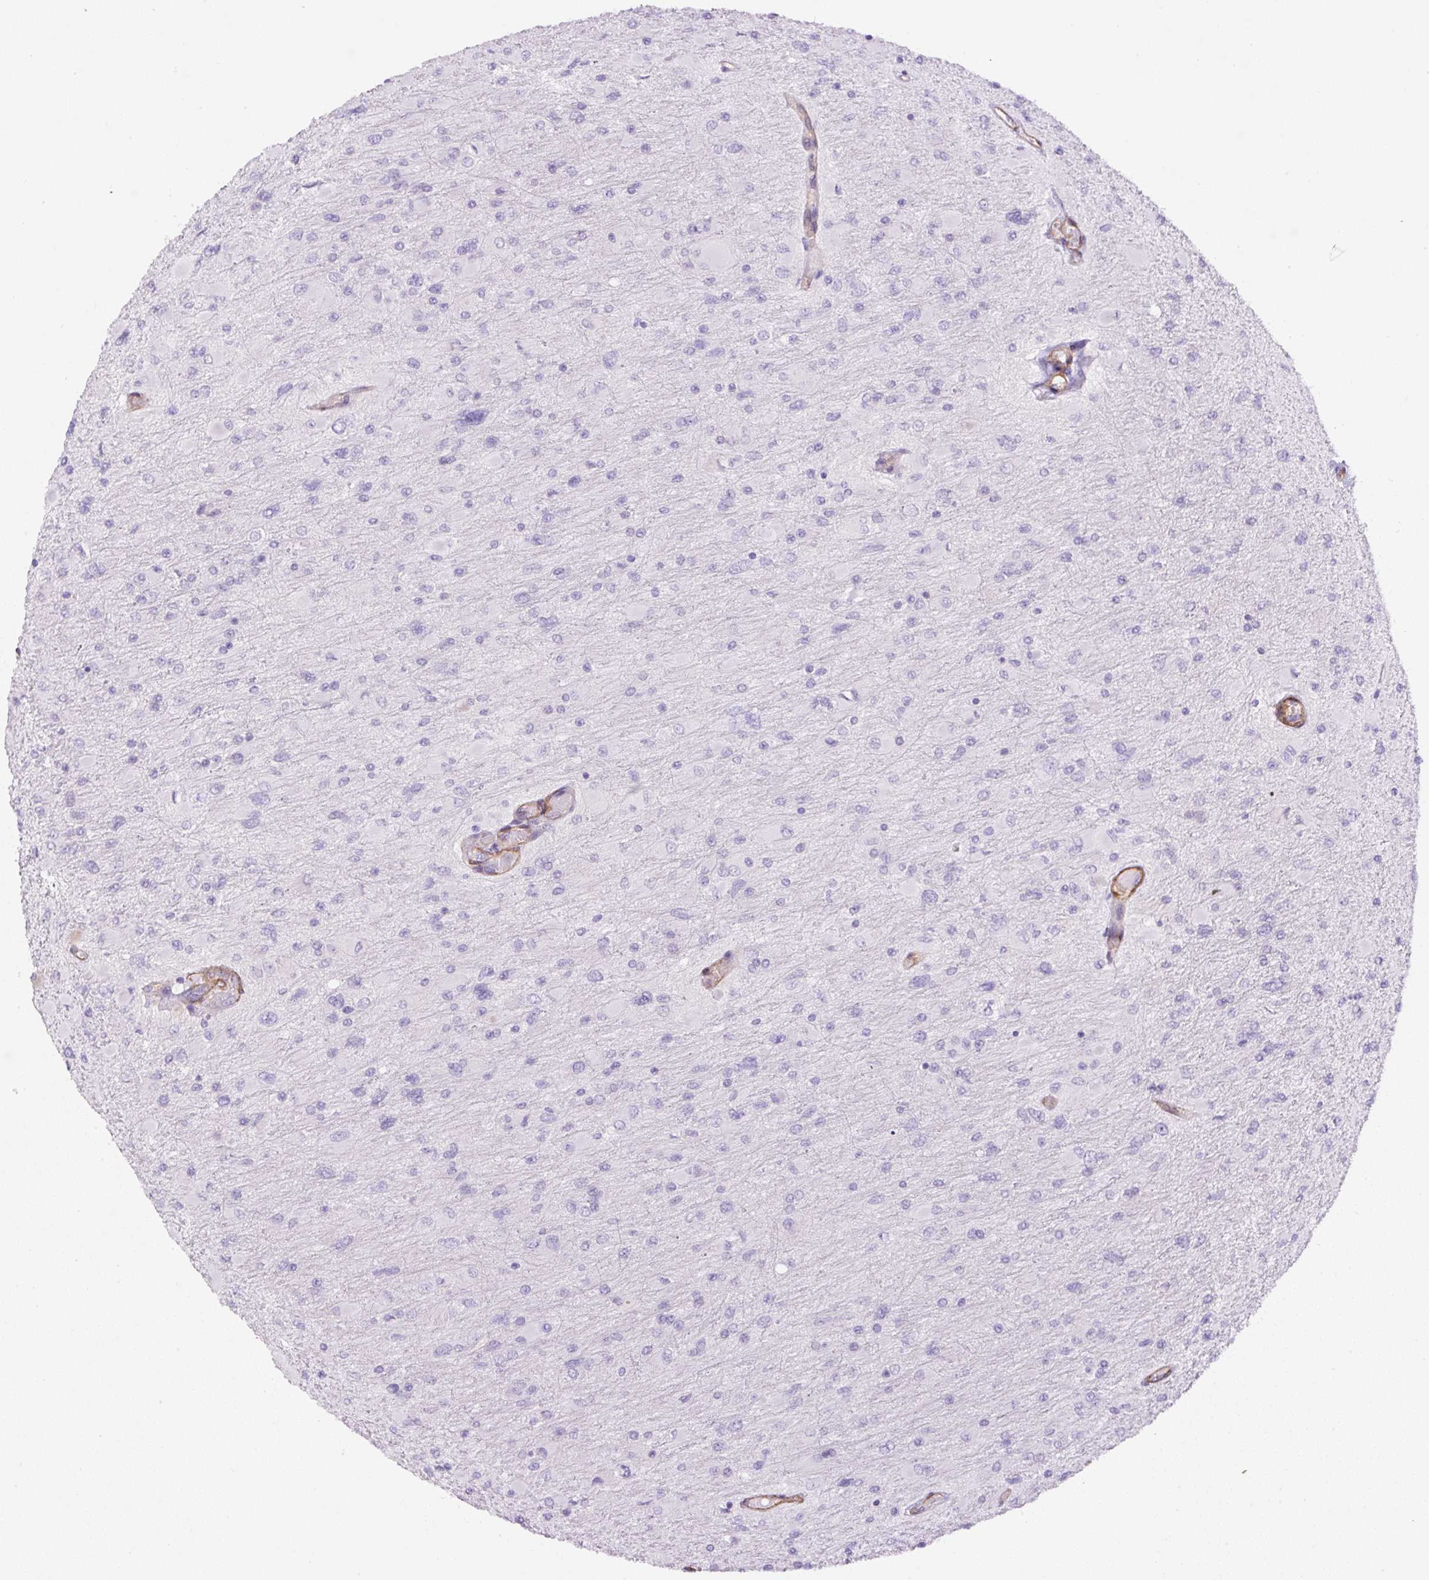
{"staining": {"intensity": "negative", "quantity": "none", "location": "none"}, "tissue": "glioma", "cell_type": "Tumor cells", "image_type": "cancer", "snomed": [{"axis": "morphology", "description": "Glioma, malignant, High grade"}, {"axis": "topography", "description": "Cerebral cortex"}], "caption": "Human glioma stained for a protein using immunohistochemistry (IHC) displays no positivity in tumor cells.", "gene": "B3GALT5", "patient": {"sex": "female", "age": 36}}